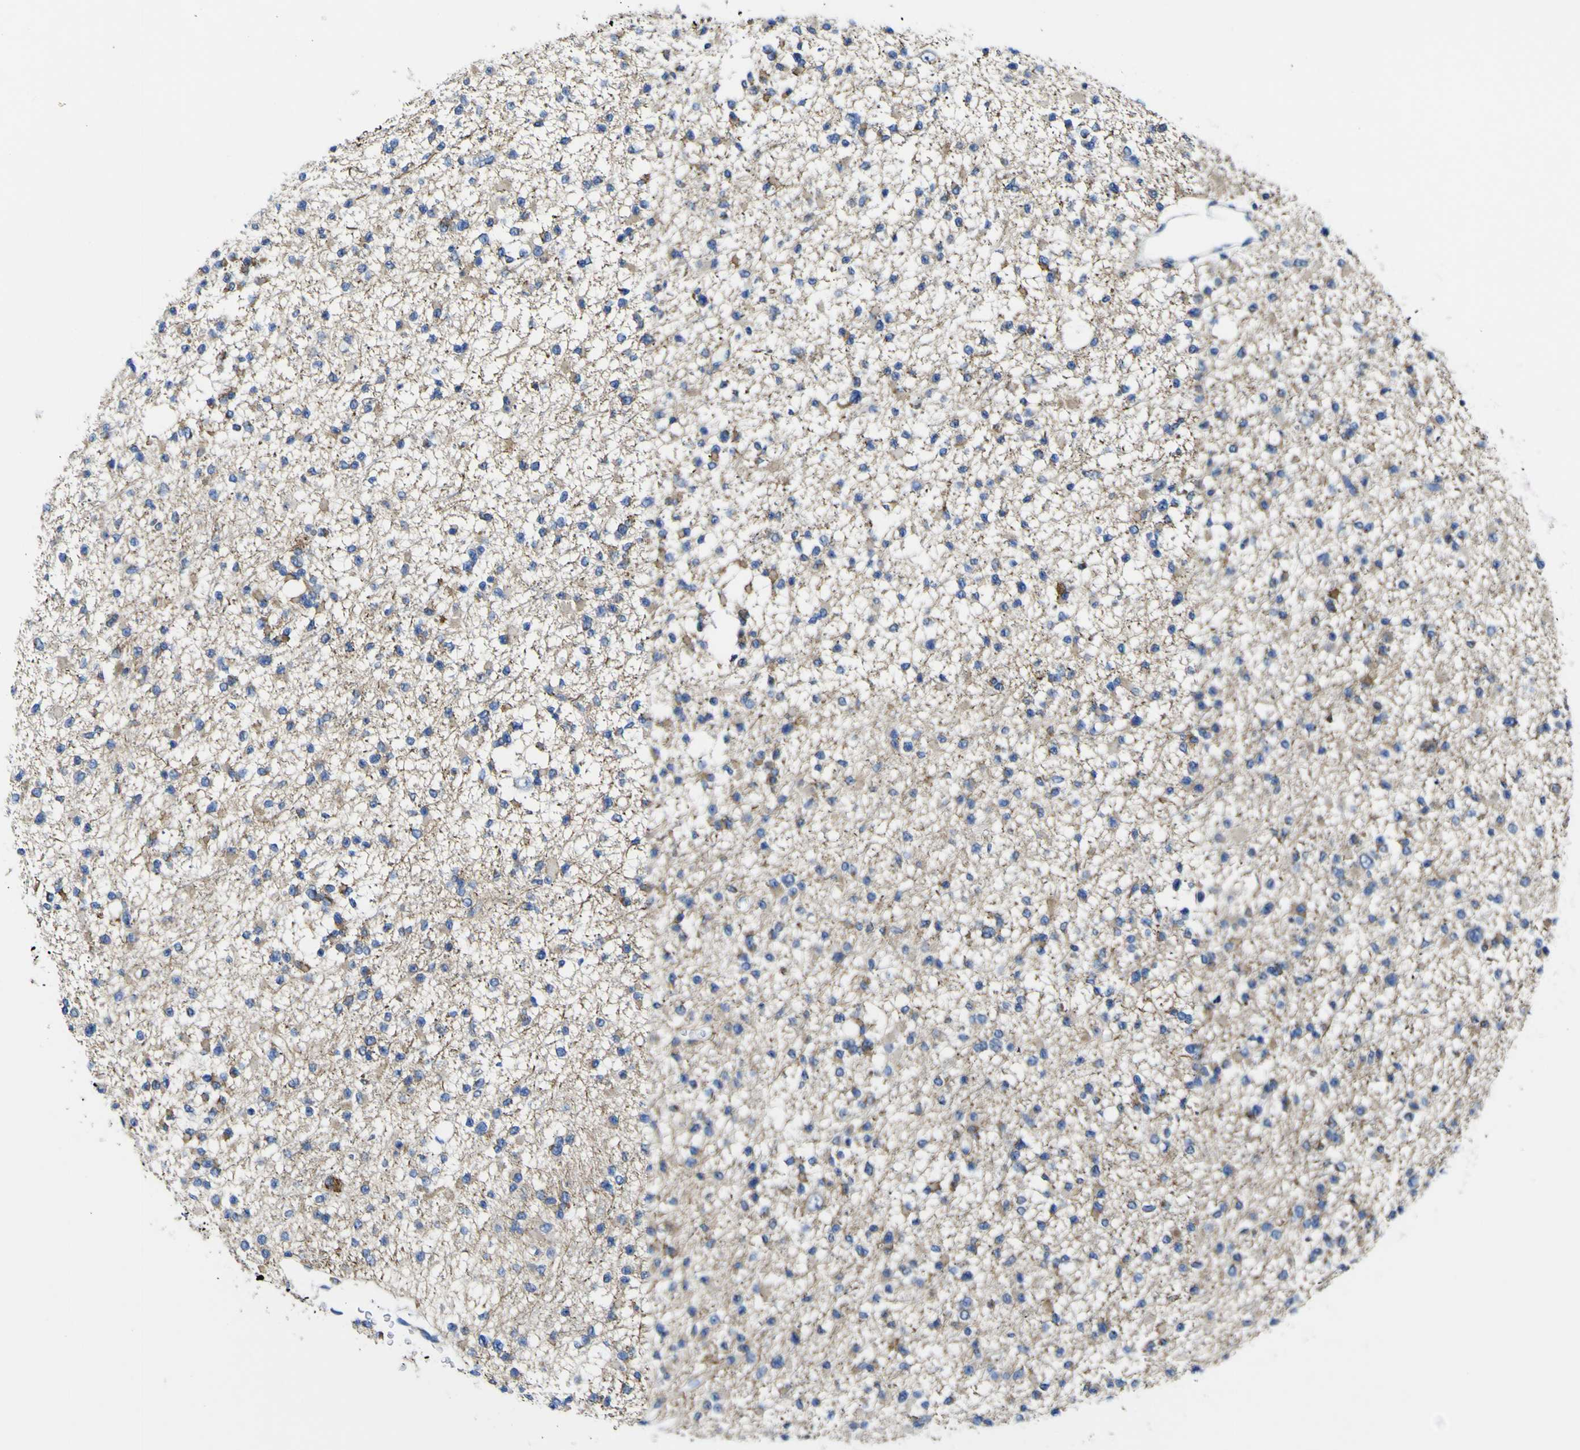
{"staining": {"intensity": "moderate", "quantity": "25%-75%", "location": "cytoplasmic/membranous"}, "tissue": "glioma", "cell_type": "Tumor cells", "image_type": "cancer", "snomed": [{"axis": "morphology", "description": "Glioma, malignant, Low grade"}, {"axis": "topography", "description": "Brain"}], "caption": "Malignant low-grade glioma was stained to show a protein in brown. There is medium levels of moderate cytoplasmic/membranous positivity in approximately 25%-75% of tumor cells.", "gene": "CCDC90B", "patient": {"sex": "female", "age": 22}}